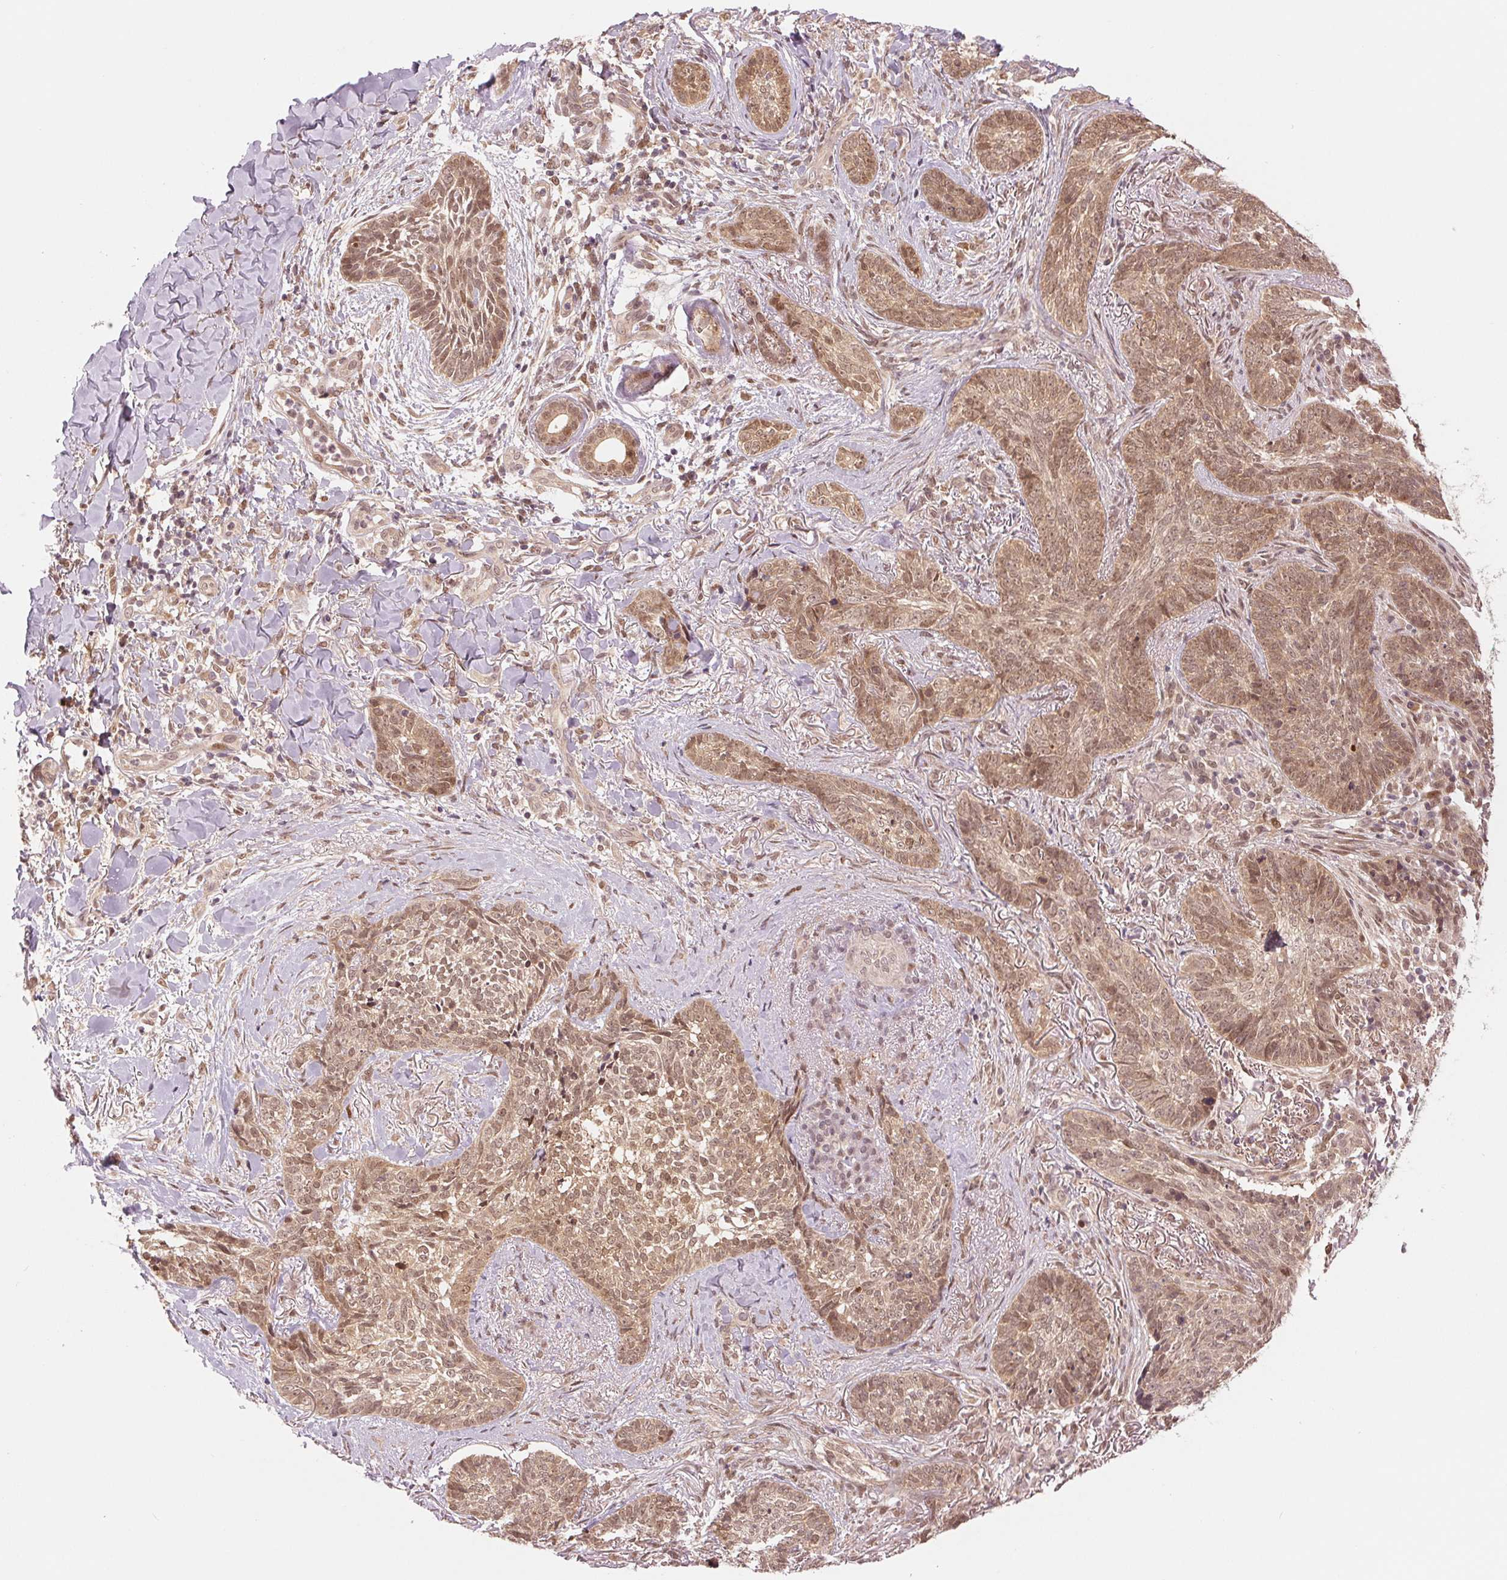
{"staining": {"intensity": "moderate", "quantity": ">75%", "location": "cytoplasmic/membranous,nuclear"}, "tissue": "skin cancer", "cell_type": "Tumor cells", "image_type": "cancer", "snomed": [{"axis": "morphology", "description": "Basal cell carcinoma"}, {"axis": "topography", "description": "Skin"}, {"axis": "topography", "description": "Skin of face"}], "caption": "This histopathology image displays immunohistochemistry staining of skin cancer (basal cell carcinoma), with medium moderate cytoplasmic/membranous and nuclear staining in about >75% of tumor cells.", "gene": "ERI3", "patient": {"sex": "male", "age": 88}}